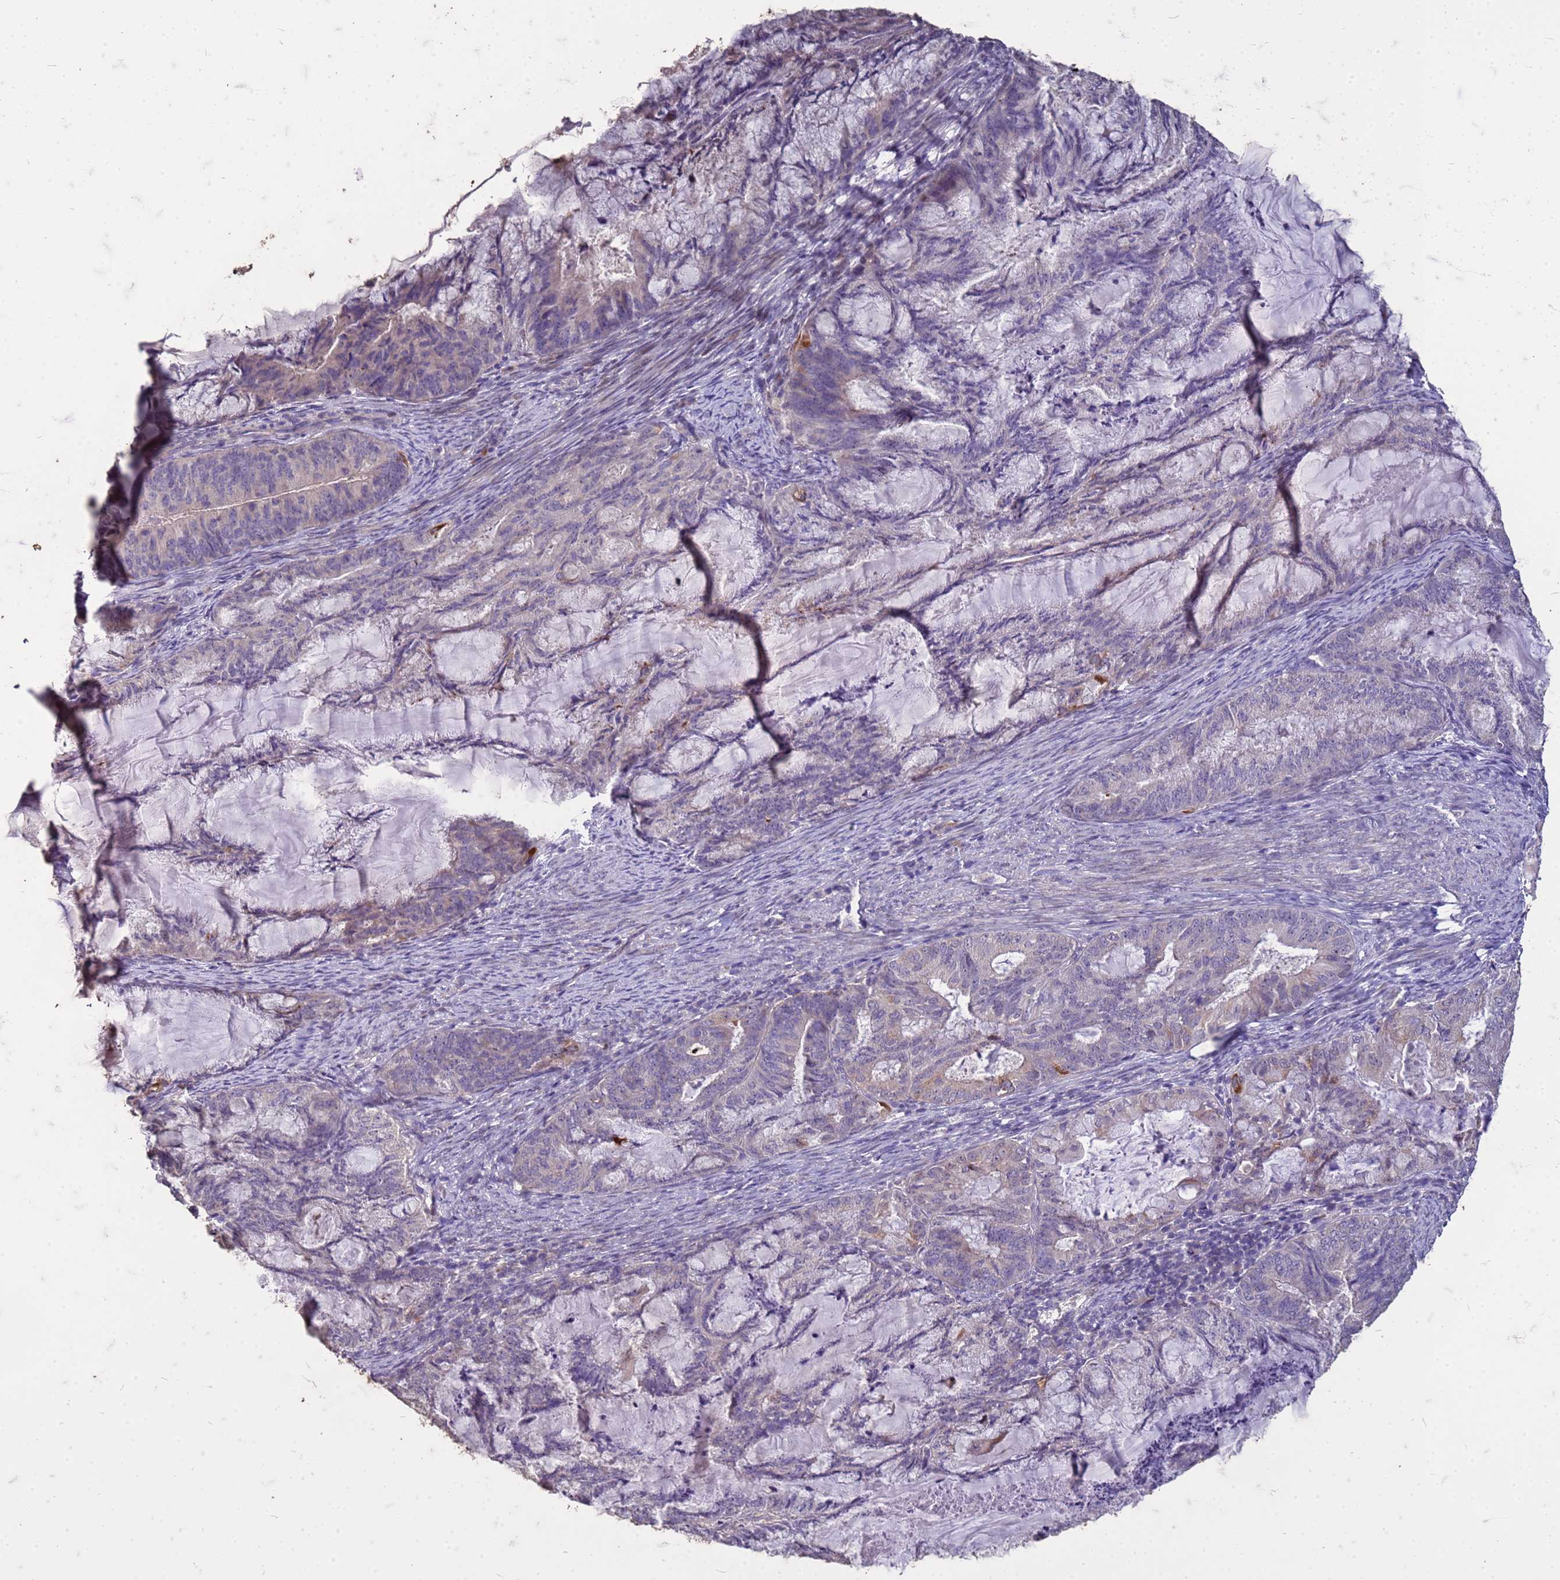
{"staining": {"intensity": "negative", "quantity": "none", "location": "none"}, "tissue": "endometrial cancer", "cell_type": "Tumor cells", "image_type": "cancer", "snomed": [{"axis": "morphology", "description": "Adenocarcinoma, NOS"}, {"axis": "topography", "description": "Endometrium"}], "caption": "There is no significant expression in tumor cells of endometrial cancer (adenocarcinoma).", "gene": "FAM184B", "patient": {"sex": "female", "age": 86}}